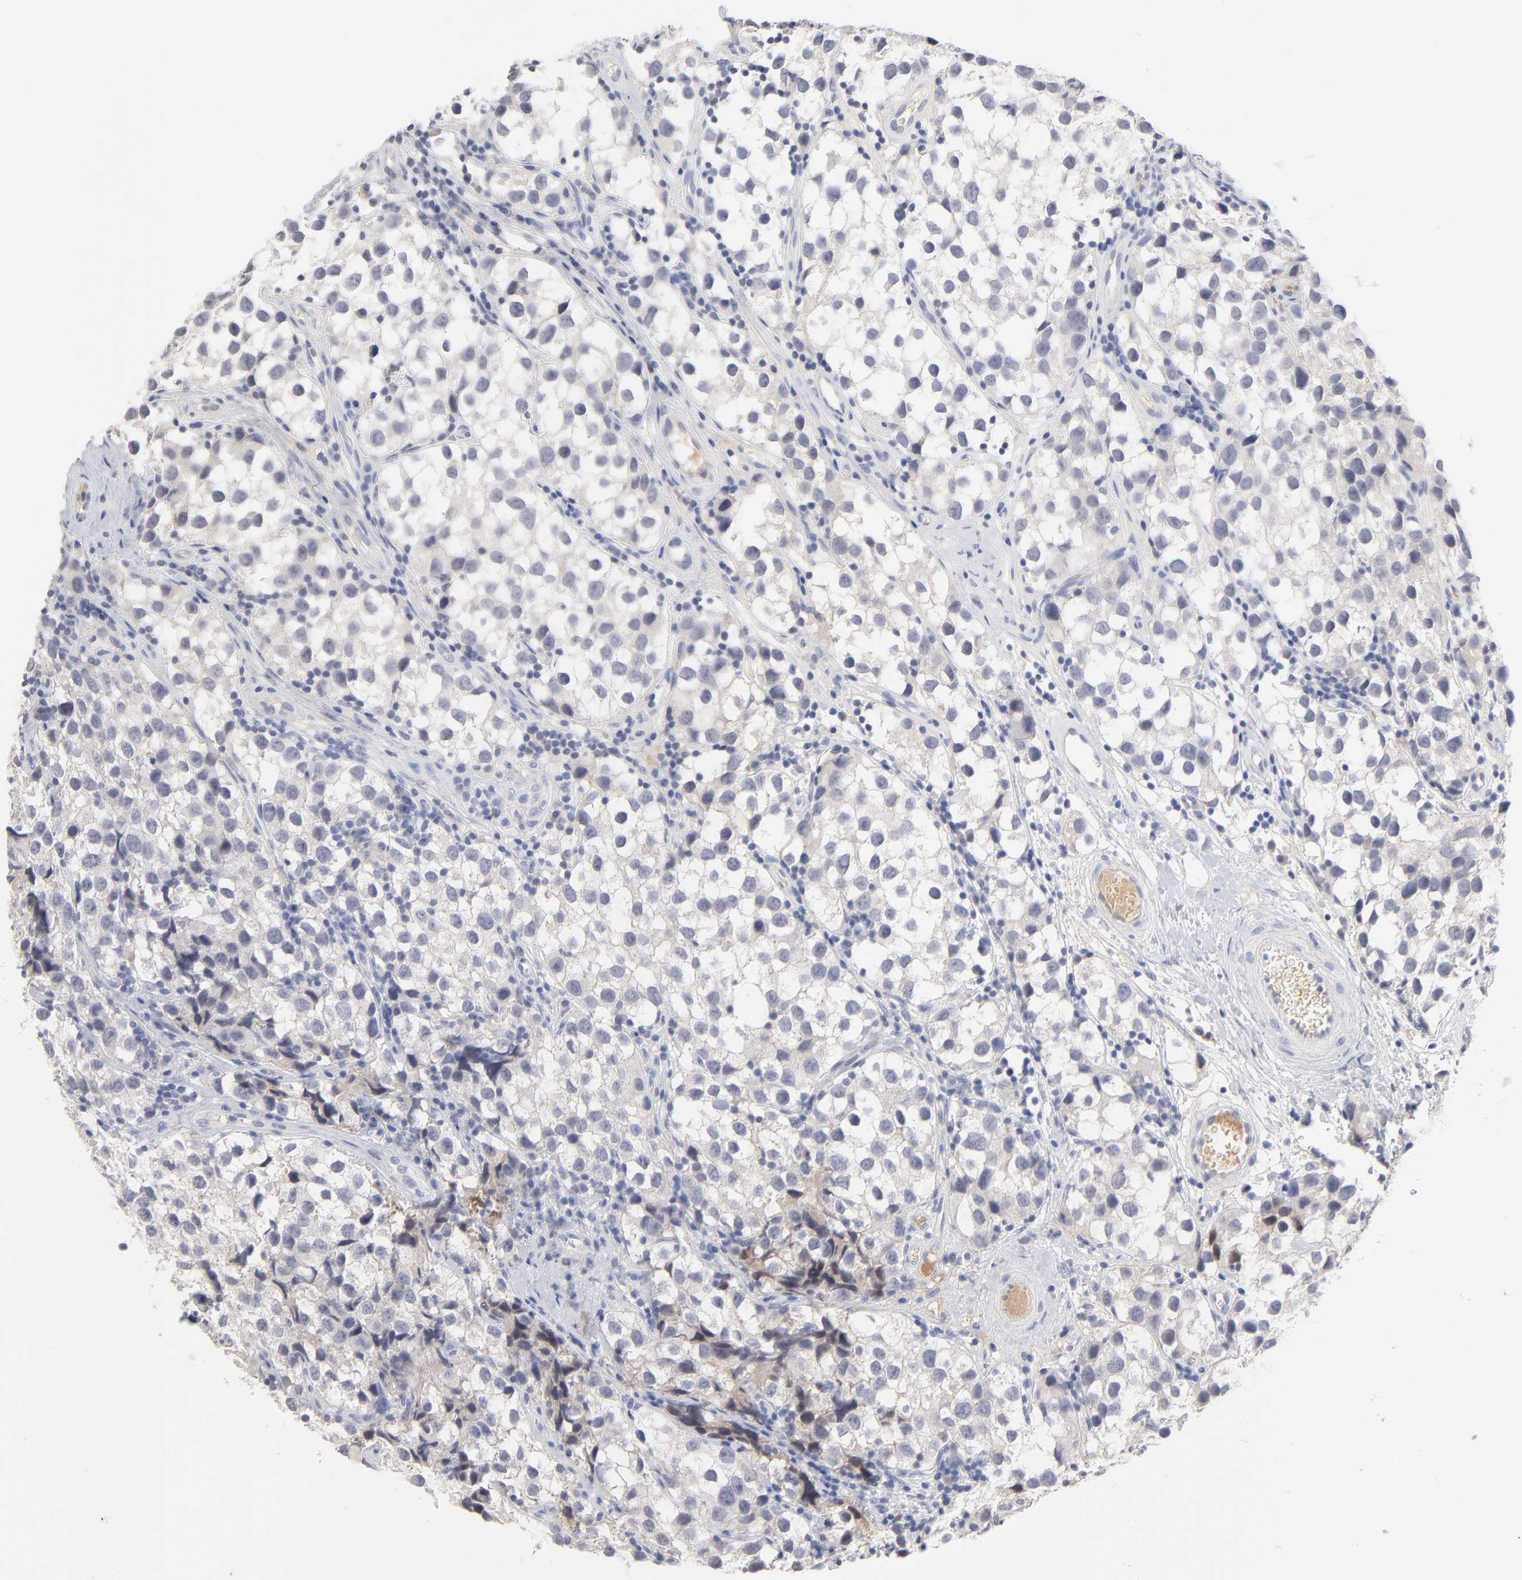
{"staining": {"intensity": "negative", "quantity": "none", "location": "none"}, "tissue": "testis cancer", "cell_type": "Tumor cells", "image_type": "cancer", "snomed": [{"axis": "morphology", "description": "Seminoma, NOS"}, {"axis": "topography", "description": "Testis"}], "caption": "Seminoma (testis) was stained to show a protein in brown. There is no significant staining in tumor cells.", "gene": "F12", "patient": {"sex": "male", "age": 39}}